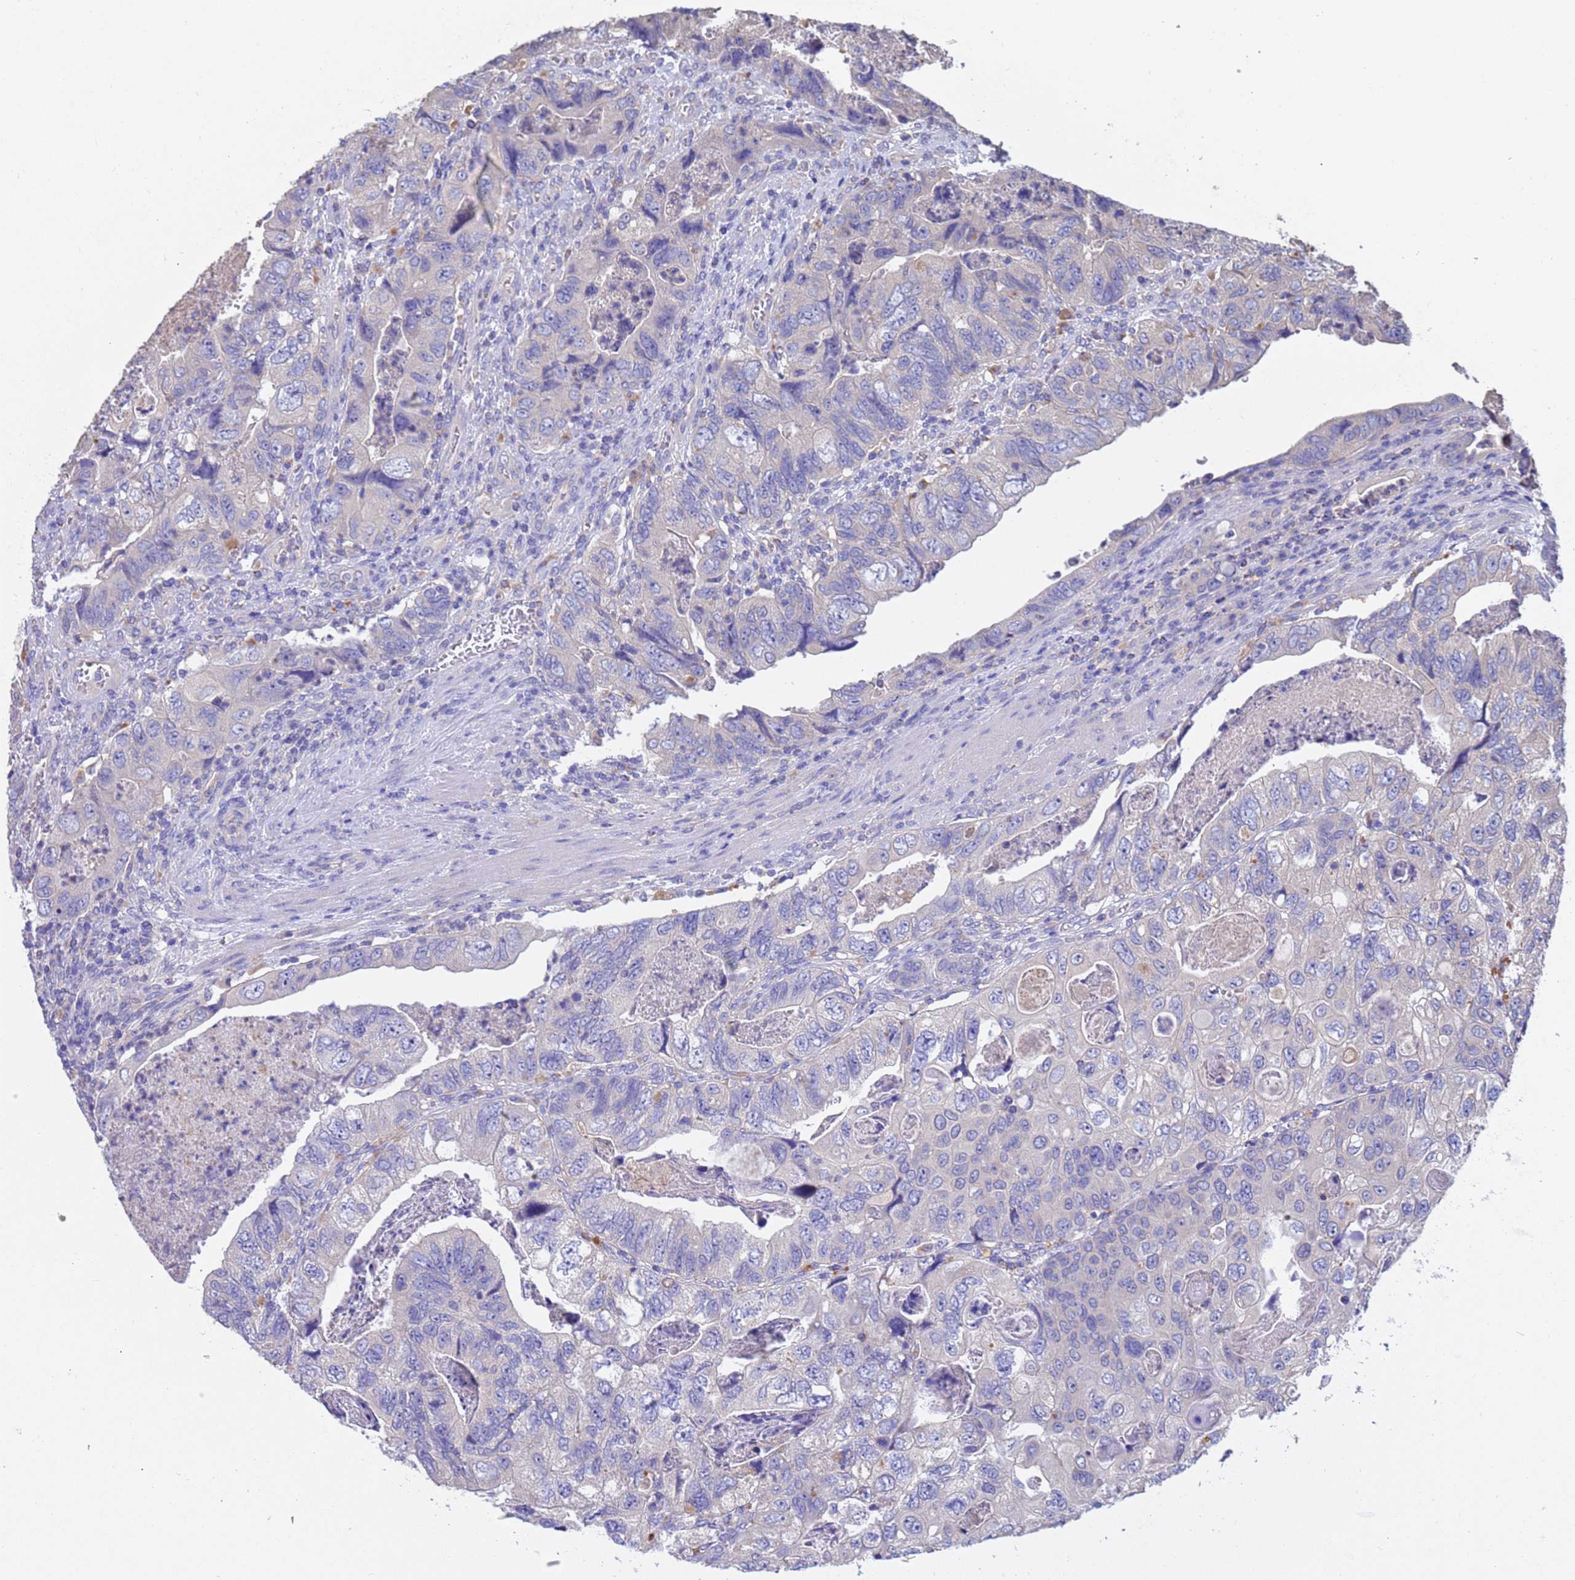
{"staining": {"intensity": "negative", "quantity": "none", "location": "none"}, "tissue": "colorectal cancer", "cell_type": "Tumor cells", "image_type": "cancer", "snomed": [{"axis": "morphology", "description": "Adenocarcinoma, NOS"}, {"axis": "topography", "description": "Rectum"}], "caption": "IHC of colorectal adenocarcinoma shows no staining in tumor cells.", "gene": "SRL", "patient": {"sex": "male", "age": 63}}